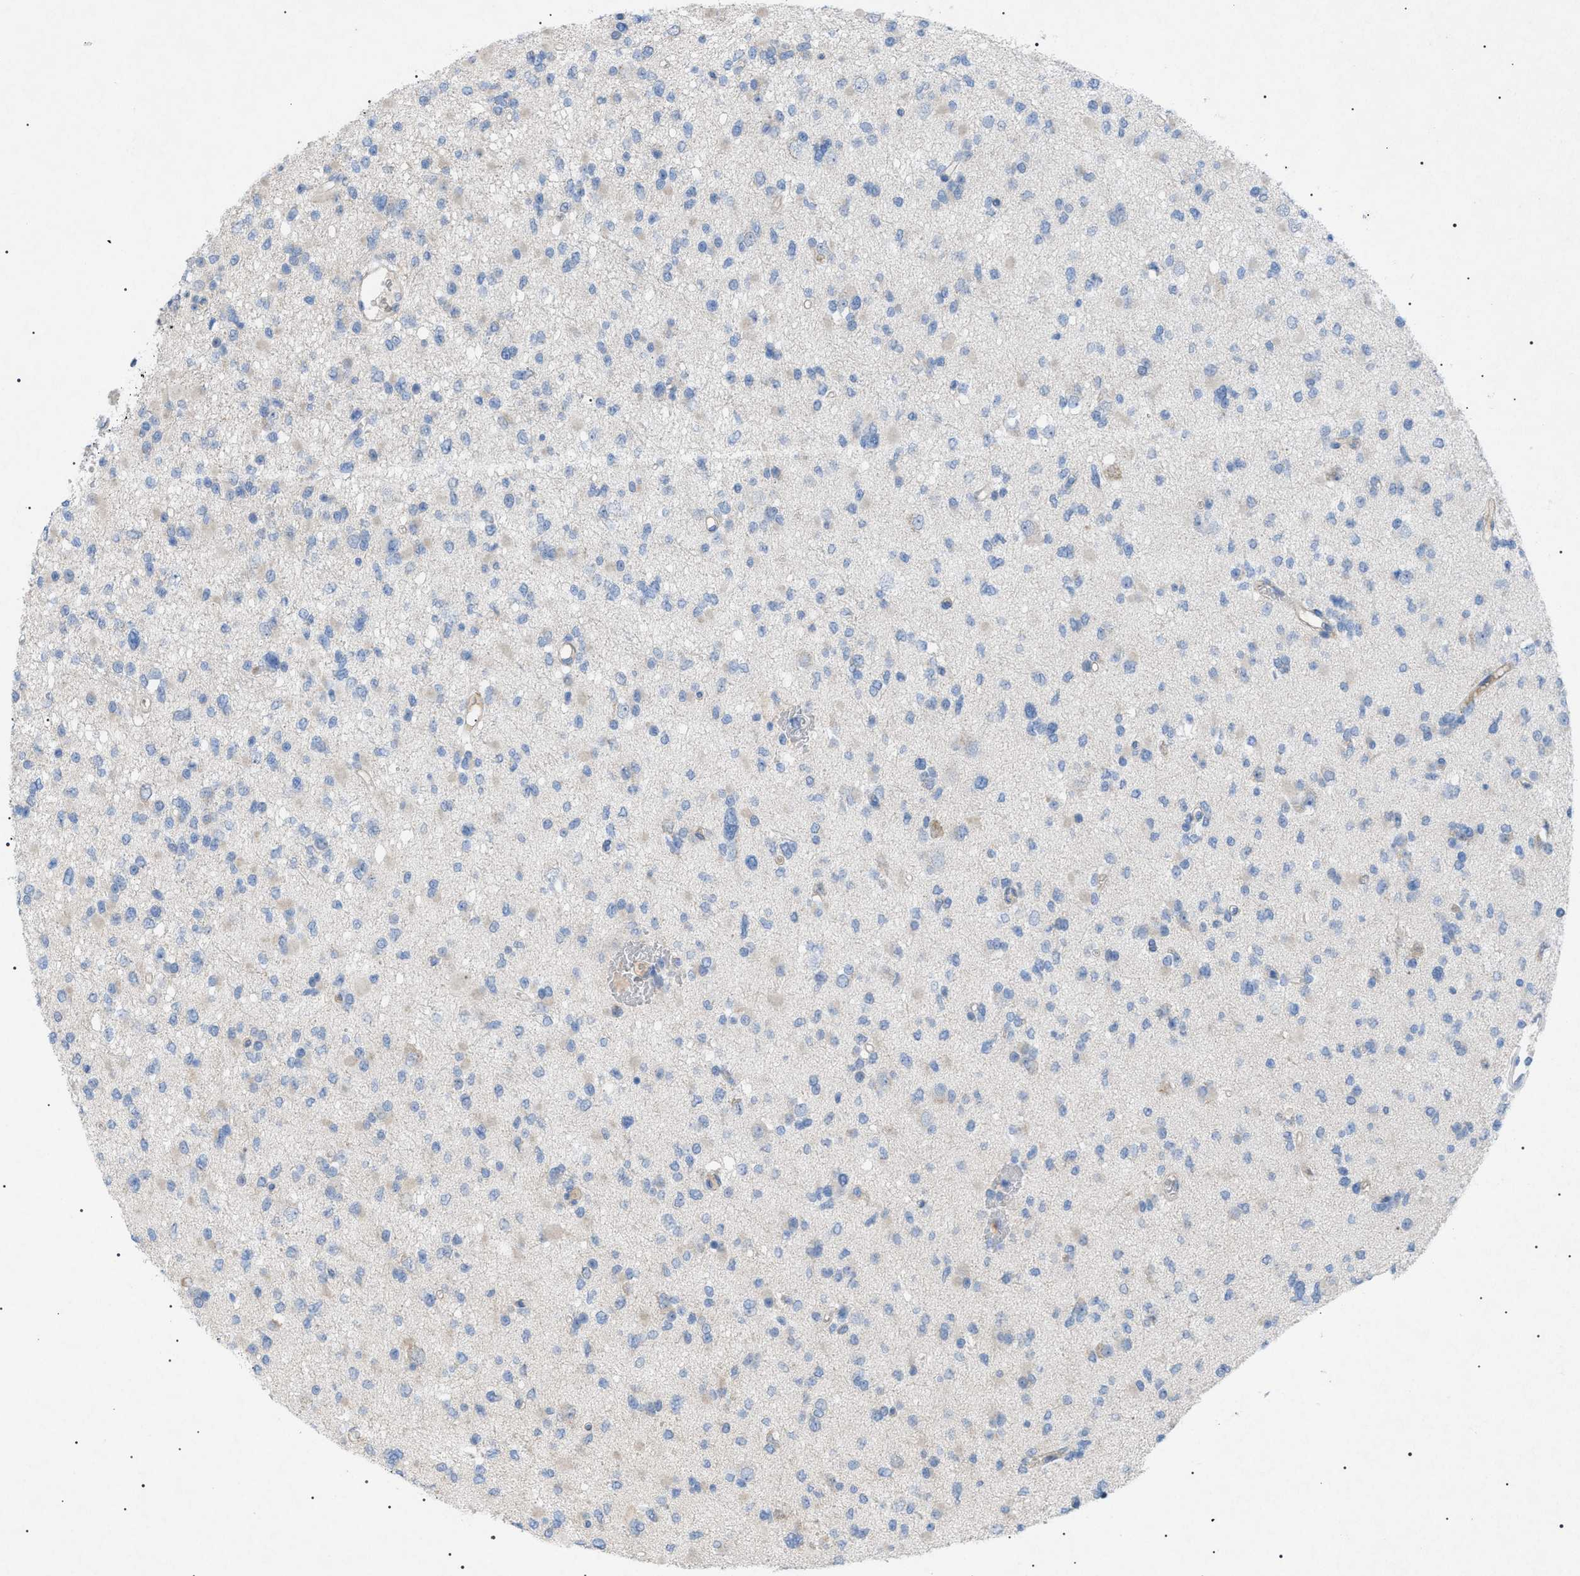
{"staining": {"intensity": "weak", "quantity": "<25%", "location": "cytoplasmic/membranous"}, "tissue": "glioma", "cell_type": "Tumor cells", "image_type": "cancer", "snomed": [{"axis": "morphology", "description": "Glioma, malignant, Low grade"}, {"axis": "topography", "description": "Brain"}], "caption": "High magnification brightfield microscopy of low-grade glioma (malignant) stained with DAB (3,3'-diaminobenzidine) (brown) and counterstained with hematoxylin (blue): tumor cells show no significant expression.", "gene": "ADAMTS1", "patient": {"sex": "female", "age": 22}}